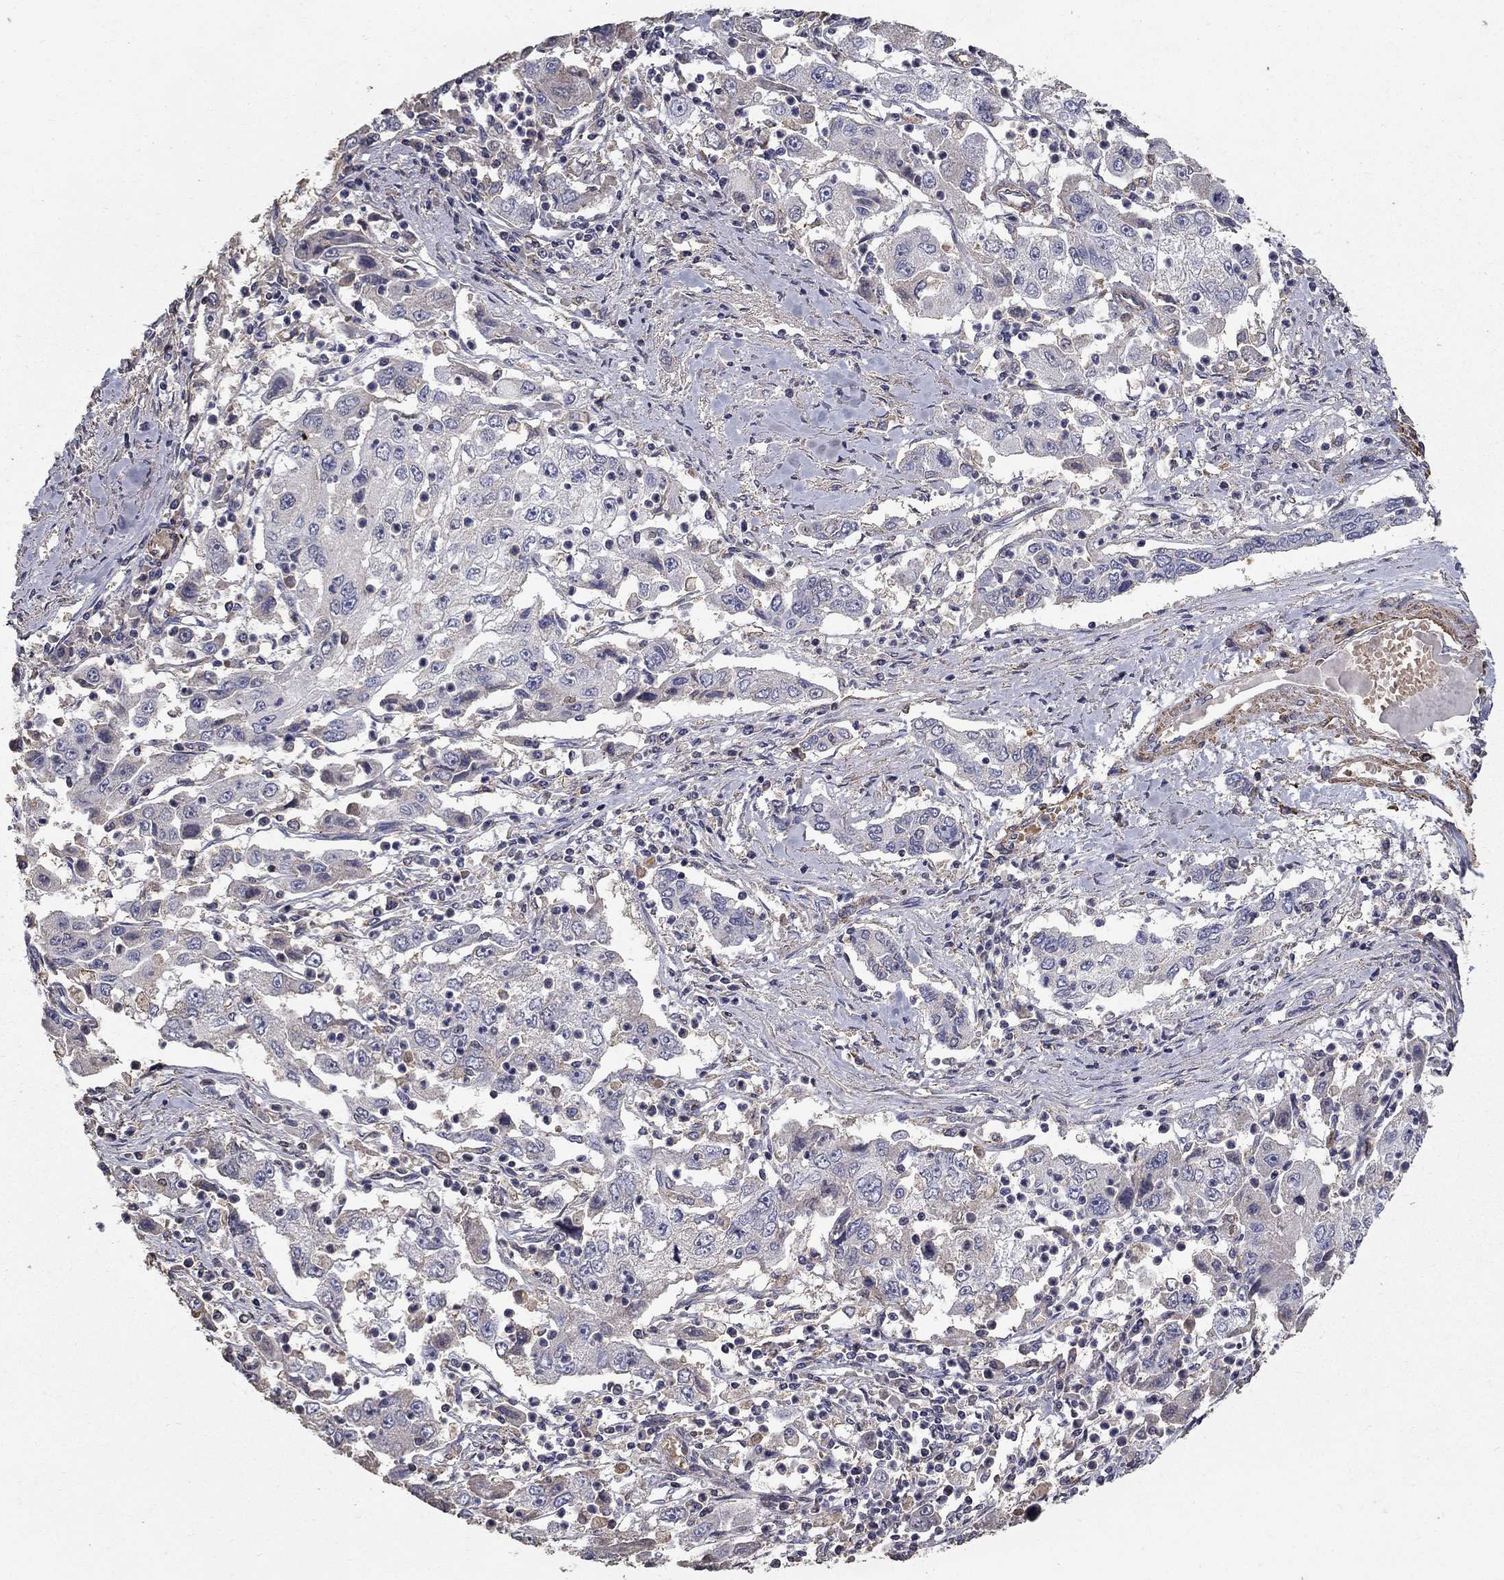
{"staining": {"intensity": "negative", "quantity": "none", "location": "none"}, "tissue": "cervical cancer", "cell_type": "Tumor cells", "image_type": "cancer", "snomed": [{"axis": "morphology", "description": "Squamous cell carcinoma, NOS"}, {"axis": "topography", "description": "Cervix"}], "caption": "Tumor cells show no significant staining in cervical squamous cell carcinoma.", "gene": "MPP2", "patient": {"sex": "female", "age": 36}}